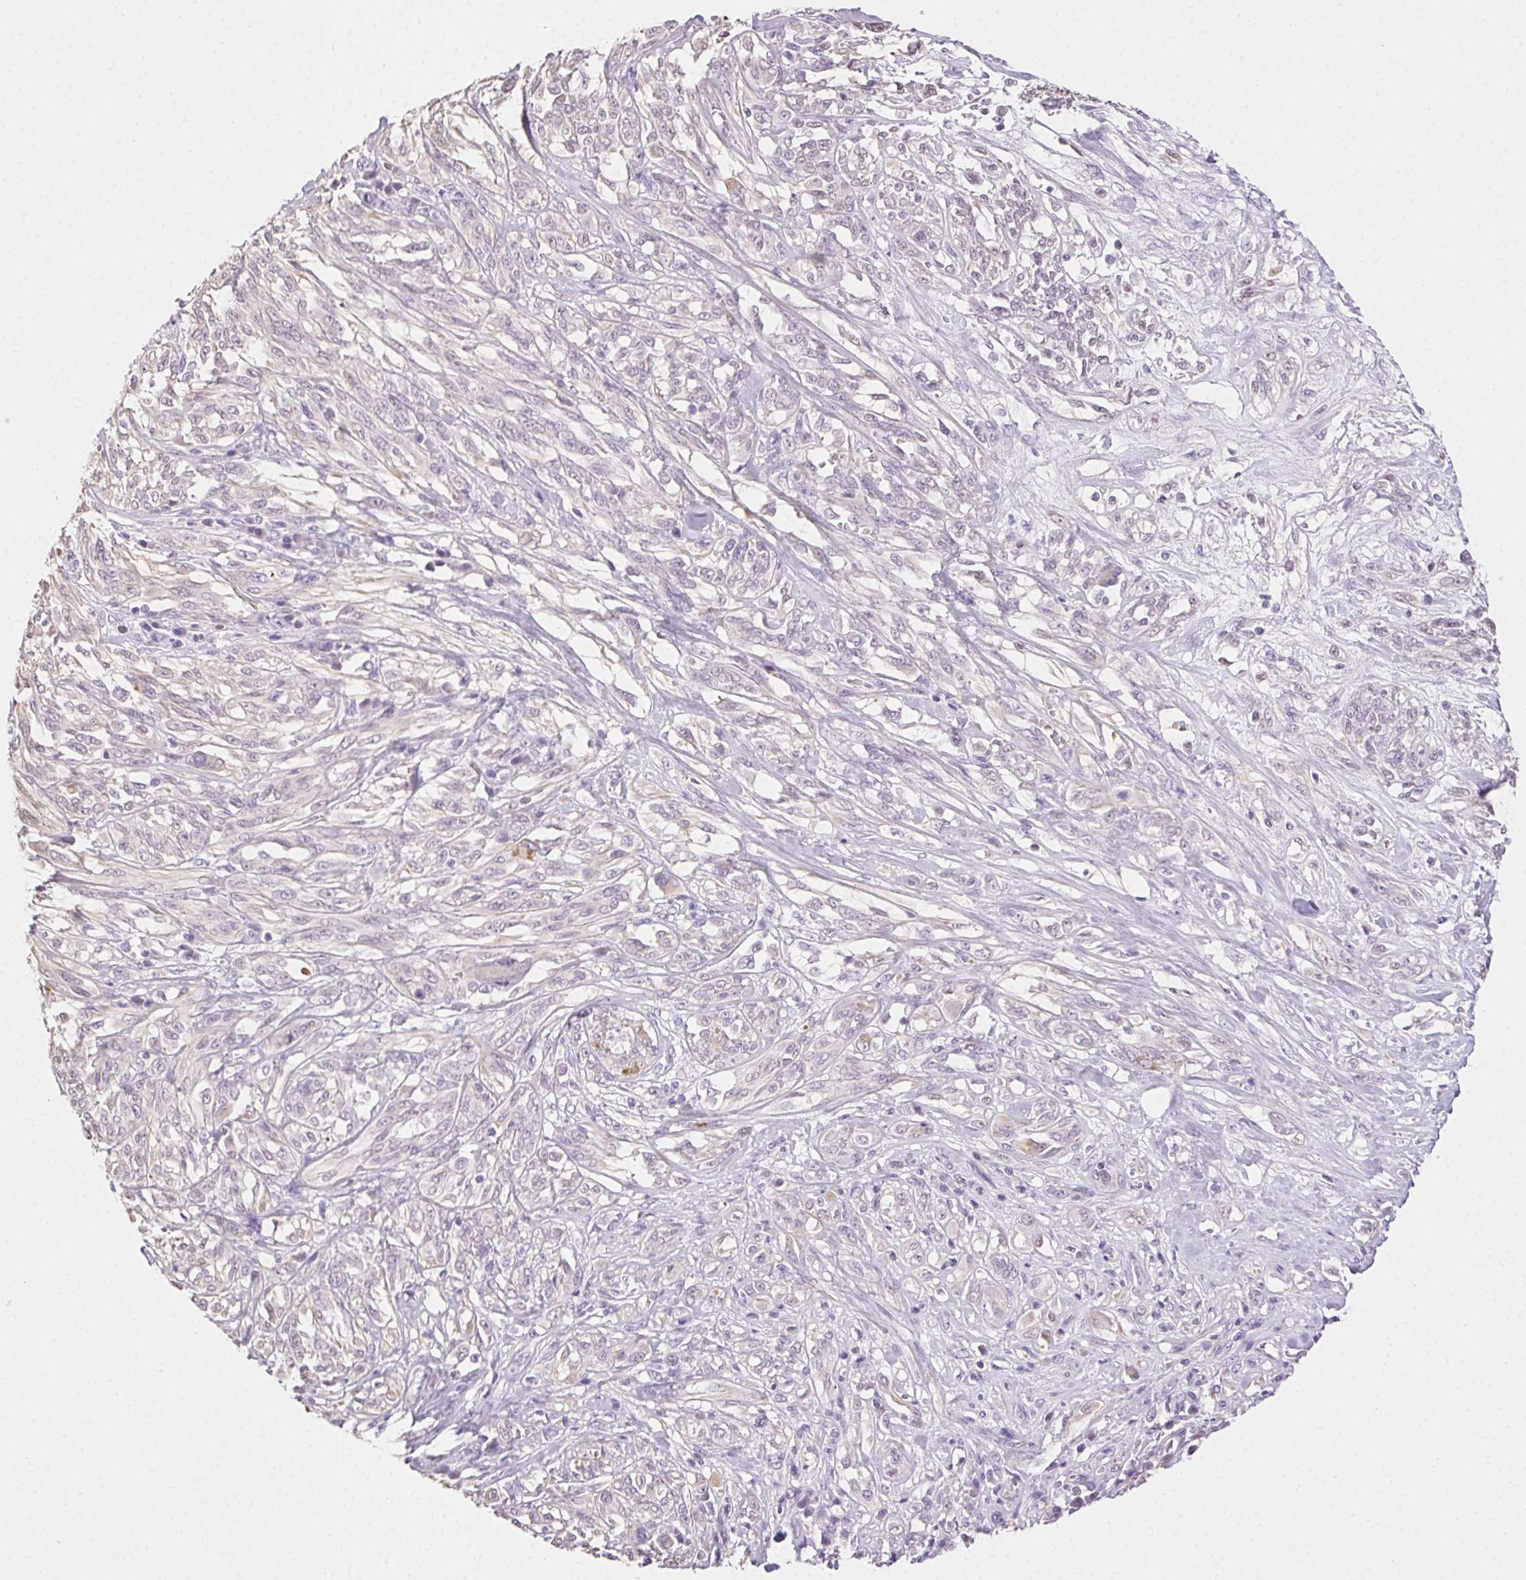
{"staining": {"intensity": "negative", "quantity": "none", "location": "none"}, "tissue": "melanoma", "cell_type": "Tumor cells", "image_type": "cancer", "snomed": [{"axis": "morphology", "description": "Malignant melanoma, NOS"}, {"axis": "topography", "description": "Skin"}], "caption": "Immunohistochemistry (IHC) photomicrograph of neoplastic tissue: malignant melanoma stained with DAB demonstrates no significant protein positivity in tumor cells.", "gene": "SYCE2", "patient": {"sex": "female", "age": 91}}